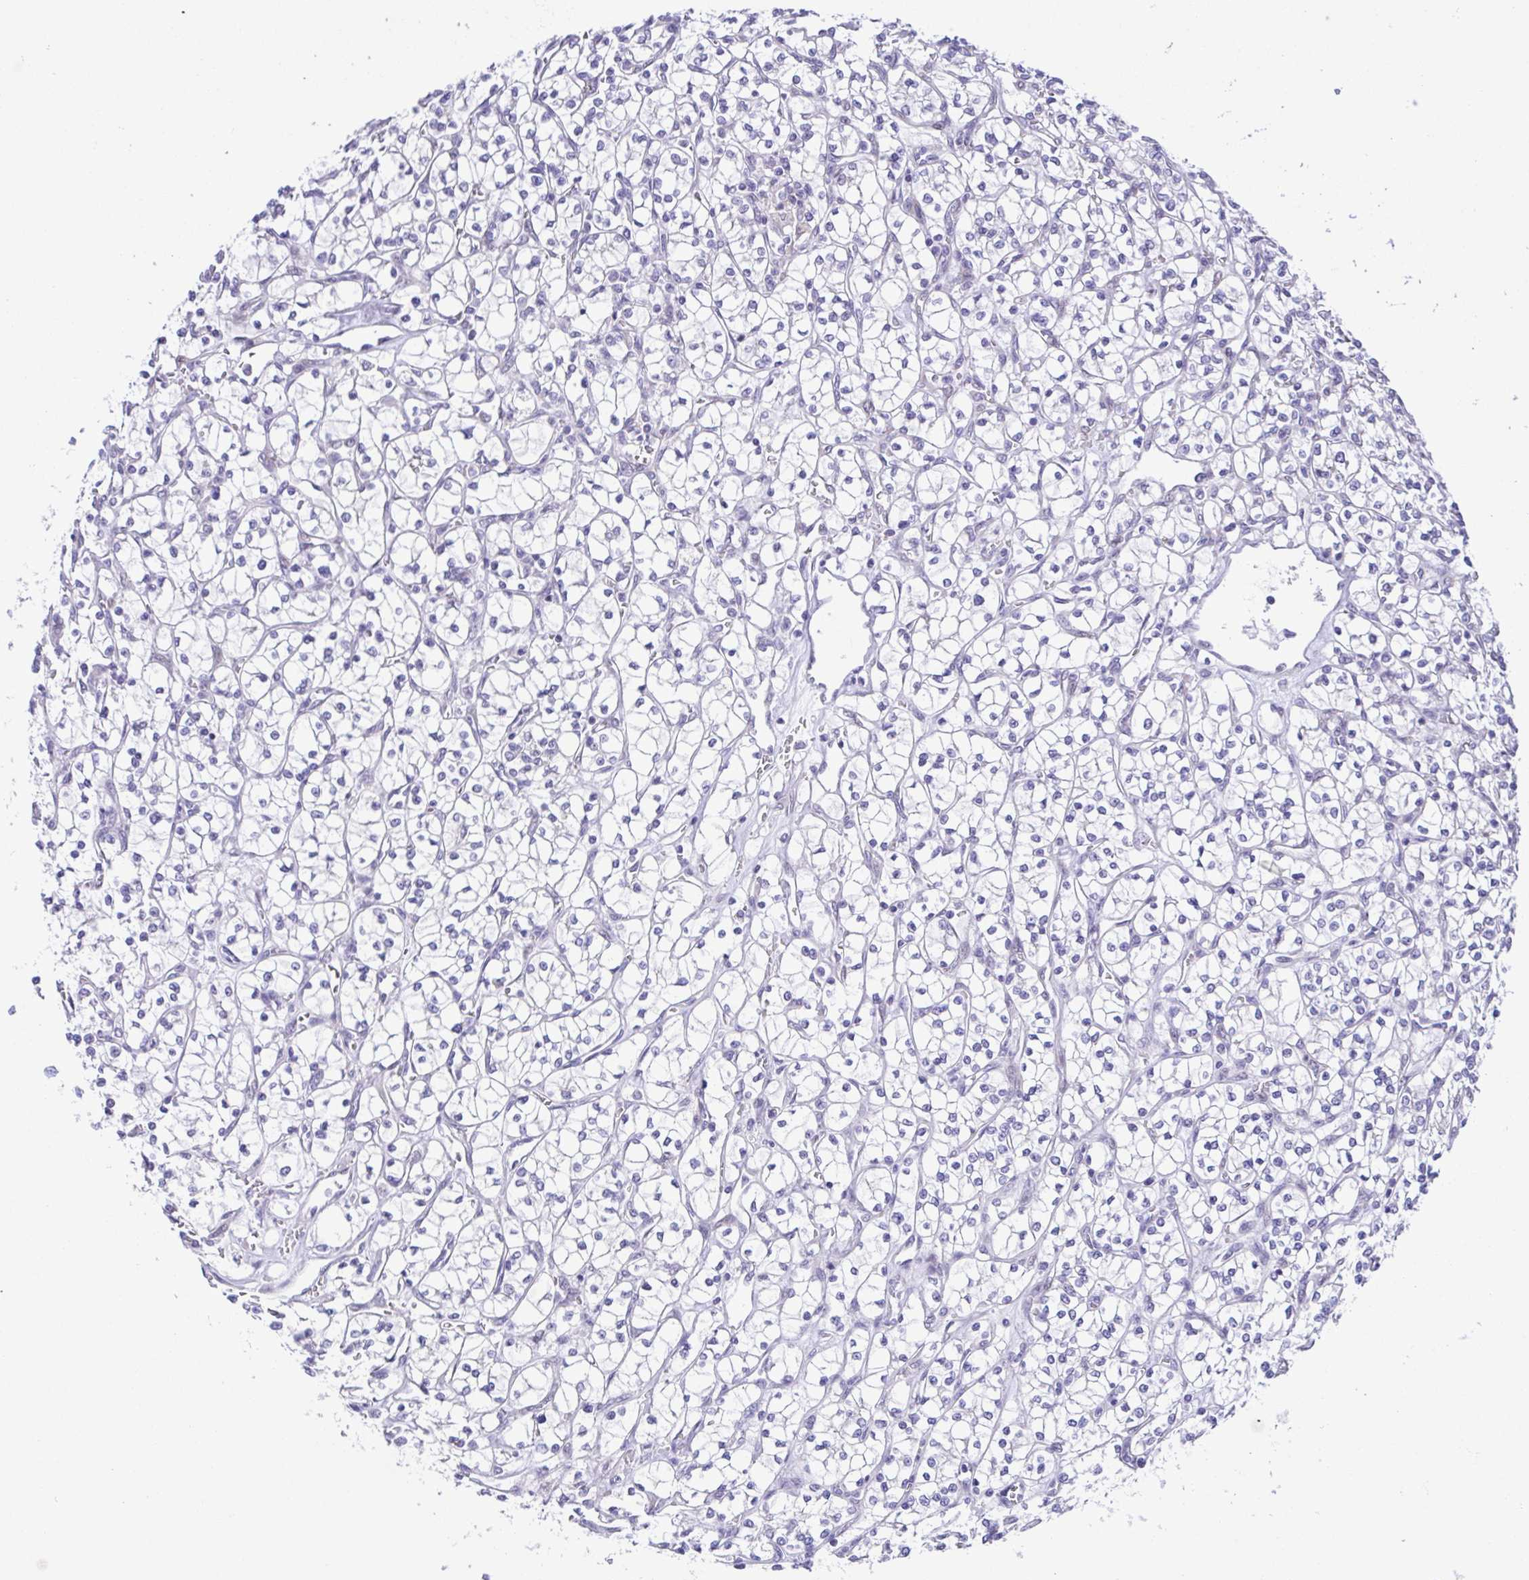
{"staining": {"intensity": "negative", "quantity": "none", "location": "none"}, "tissue": "renal cancer", "cell_type": "Tumor cells", "image_type": "cancer", "snomed": [{"axis": "morphology", "description": "Adenocarcinoma, NOS"}, {"axis": "topography", "description": "Kidney"}], "caption": "High power microscopy image of an immunohistochemistry (IHC) histopathology image of renal adenocarcinoma, revealing no significant expression in tumor cells.", "gene": "TGM3", "patient": {"sex": "female", "age": 64}}